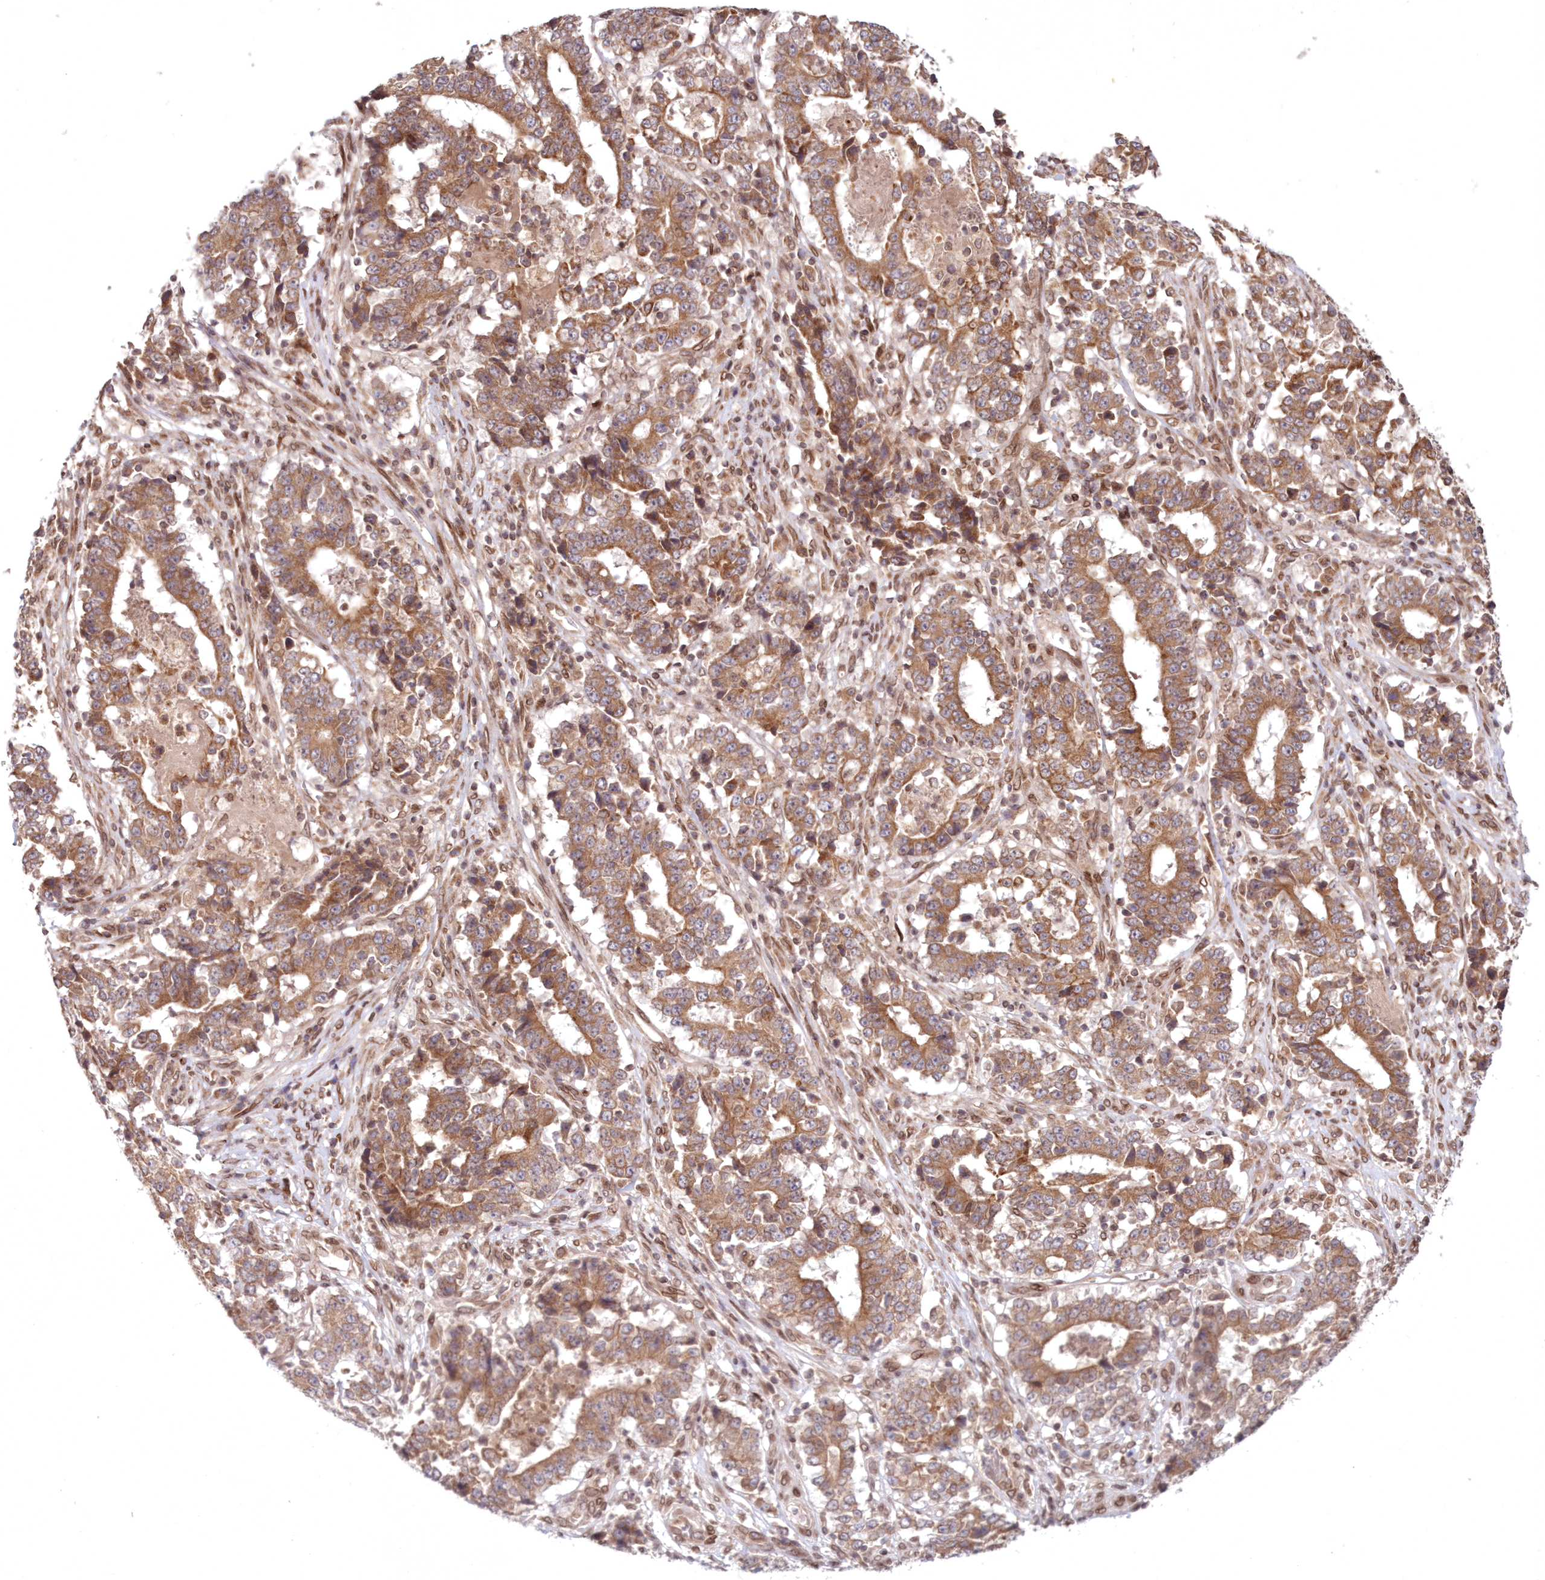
{"staining": {"intensity": "moderate", "quantity": ">75%", "location": "cytoplasmic/membranous"}, "tissue": "stomach cancer", "cell_type": "Tumor cells", "image_type": "cancer", "snomed": [{"axis": "morphology", "description": "Adenocarcinoma, NOS"}, {"axis": "topography", "description": "Stomach"}], "caption": "Stomach adenocarcinoma stained with a protein marker demonstrates moderate staining in tumor cells.", "gene": "DNAJC27", "patient": {"sex": "male", "age": 59}}